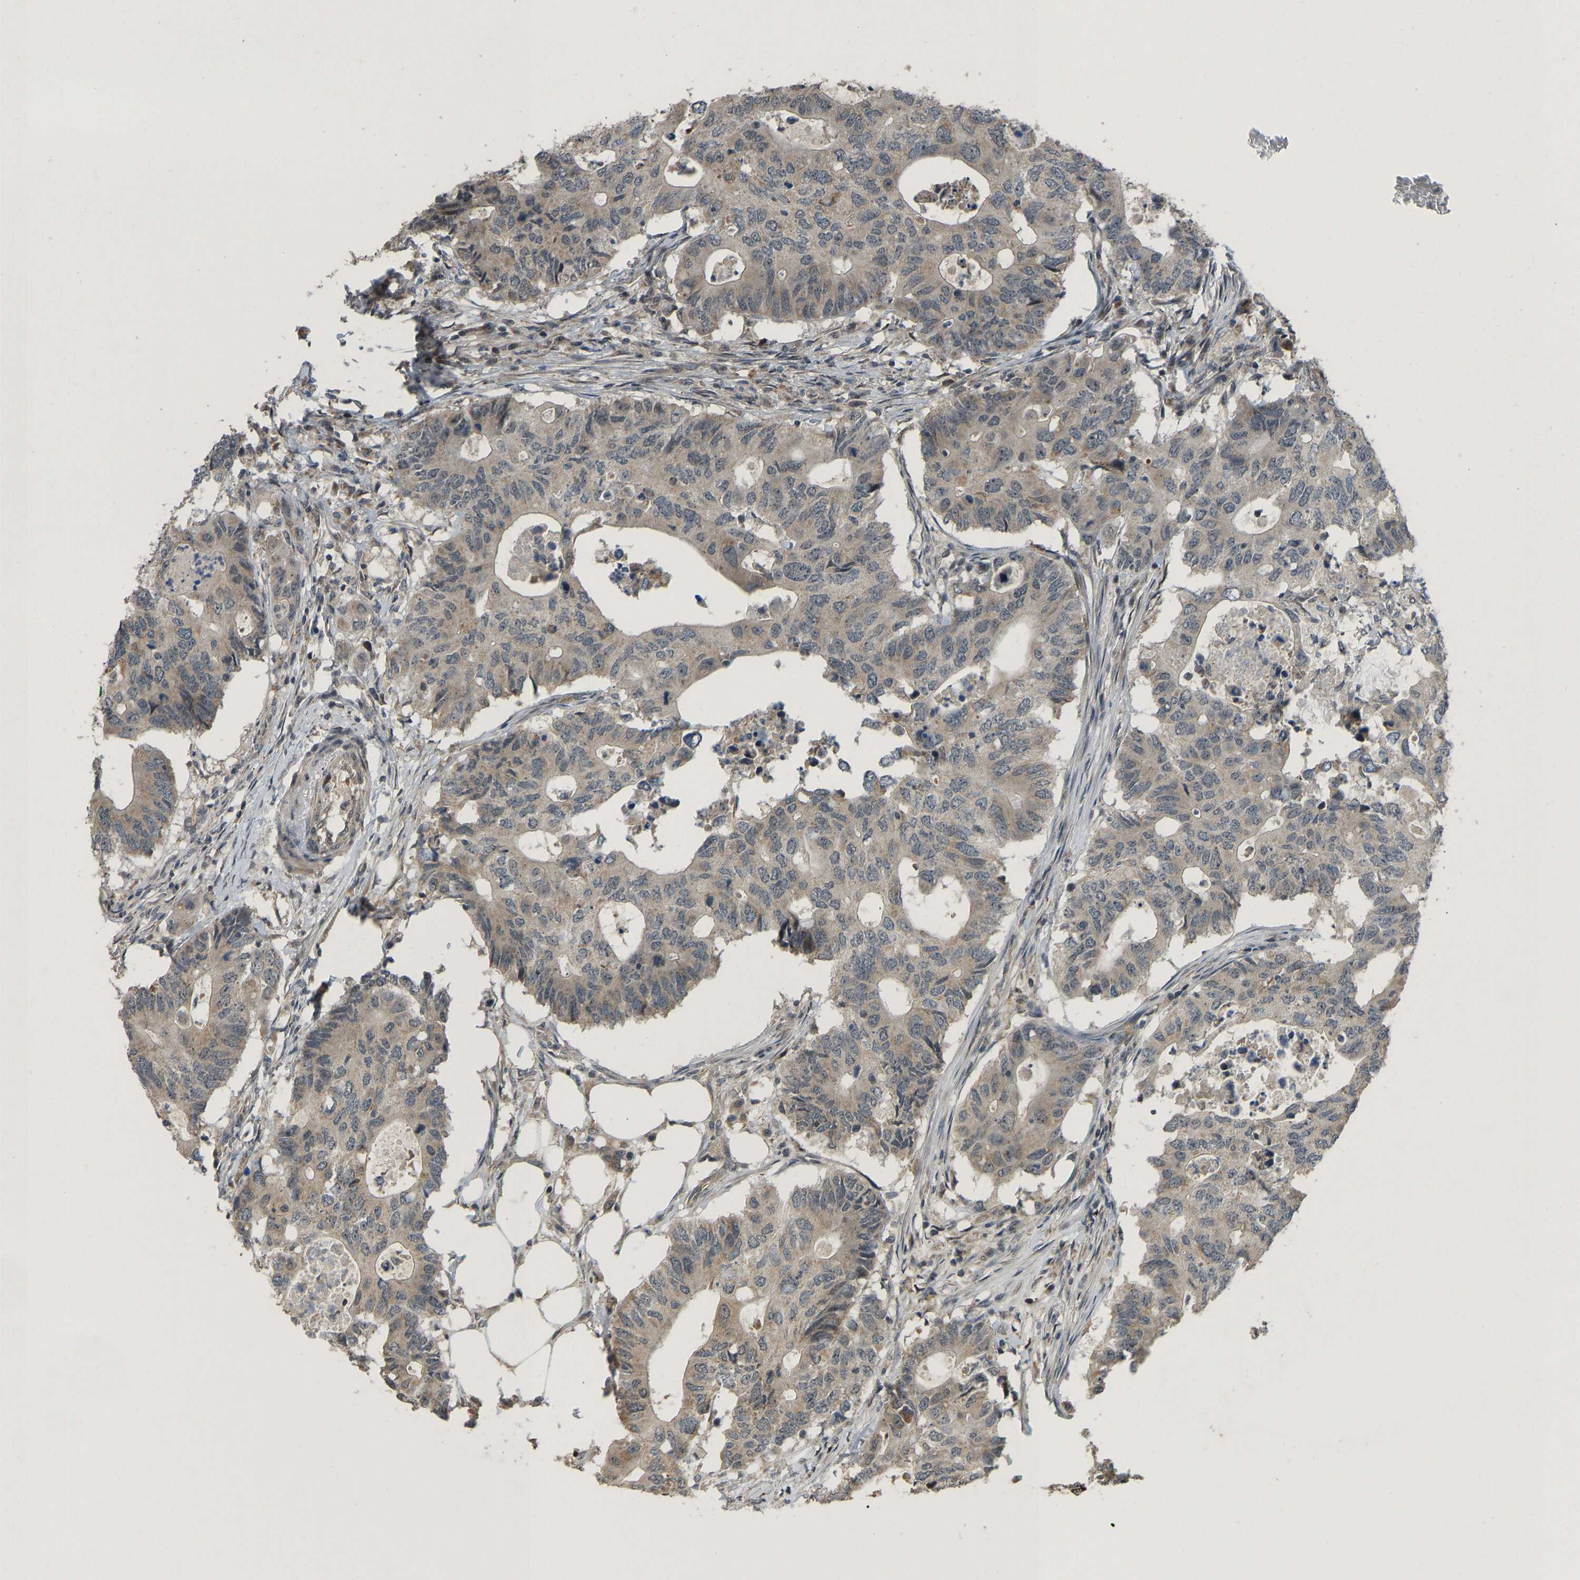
{"staining": {"intensity": "weak", "quantity": ">75%", "location": "cytoplasmic/membranous"}, "tissue": "colorectal cancer", "cell_type": "Tumor cells", "image_type": "cancer", "snomed": [{"axis": "morphology", "description": "Adenocarcinoma, NOS"}, {"axis": "topography", "description": "Colon"}], "caption": "Weak cytoplasmic/membranous protein expression is appreciated in about >75% of tumor cells in colorectal cancer. (Brightfield microscopy of DAB IHC at high magnification).", "gene": "ACADS", "patient": {"sex": "male", "age": 71}}